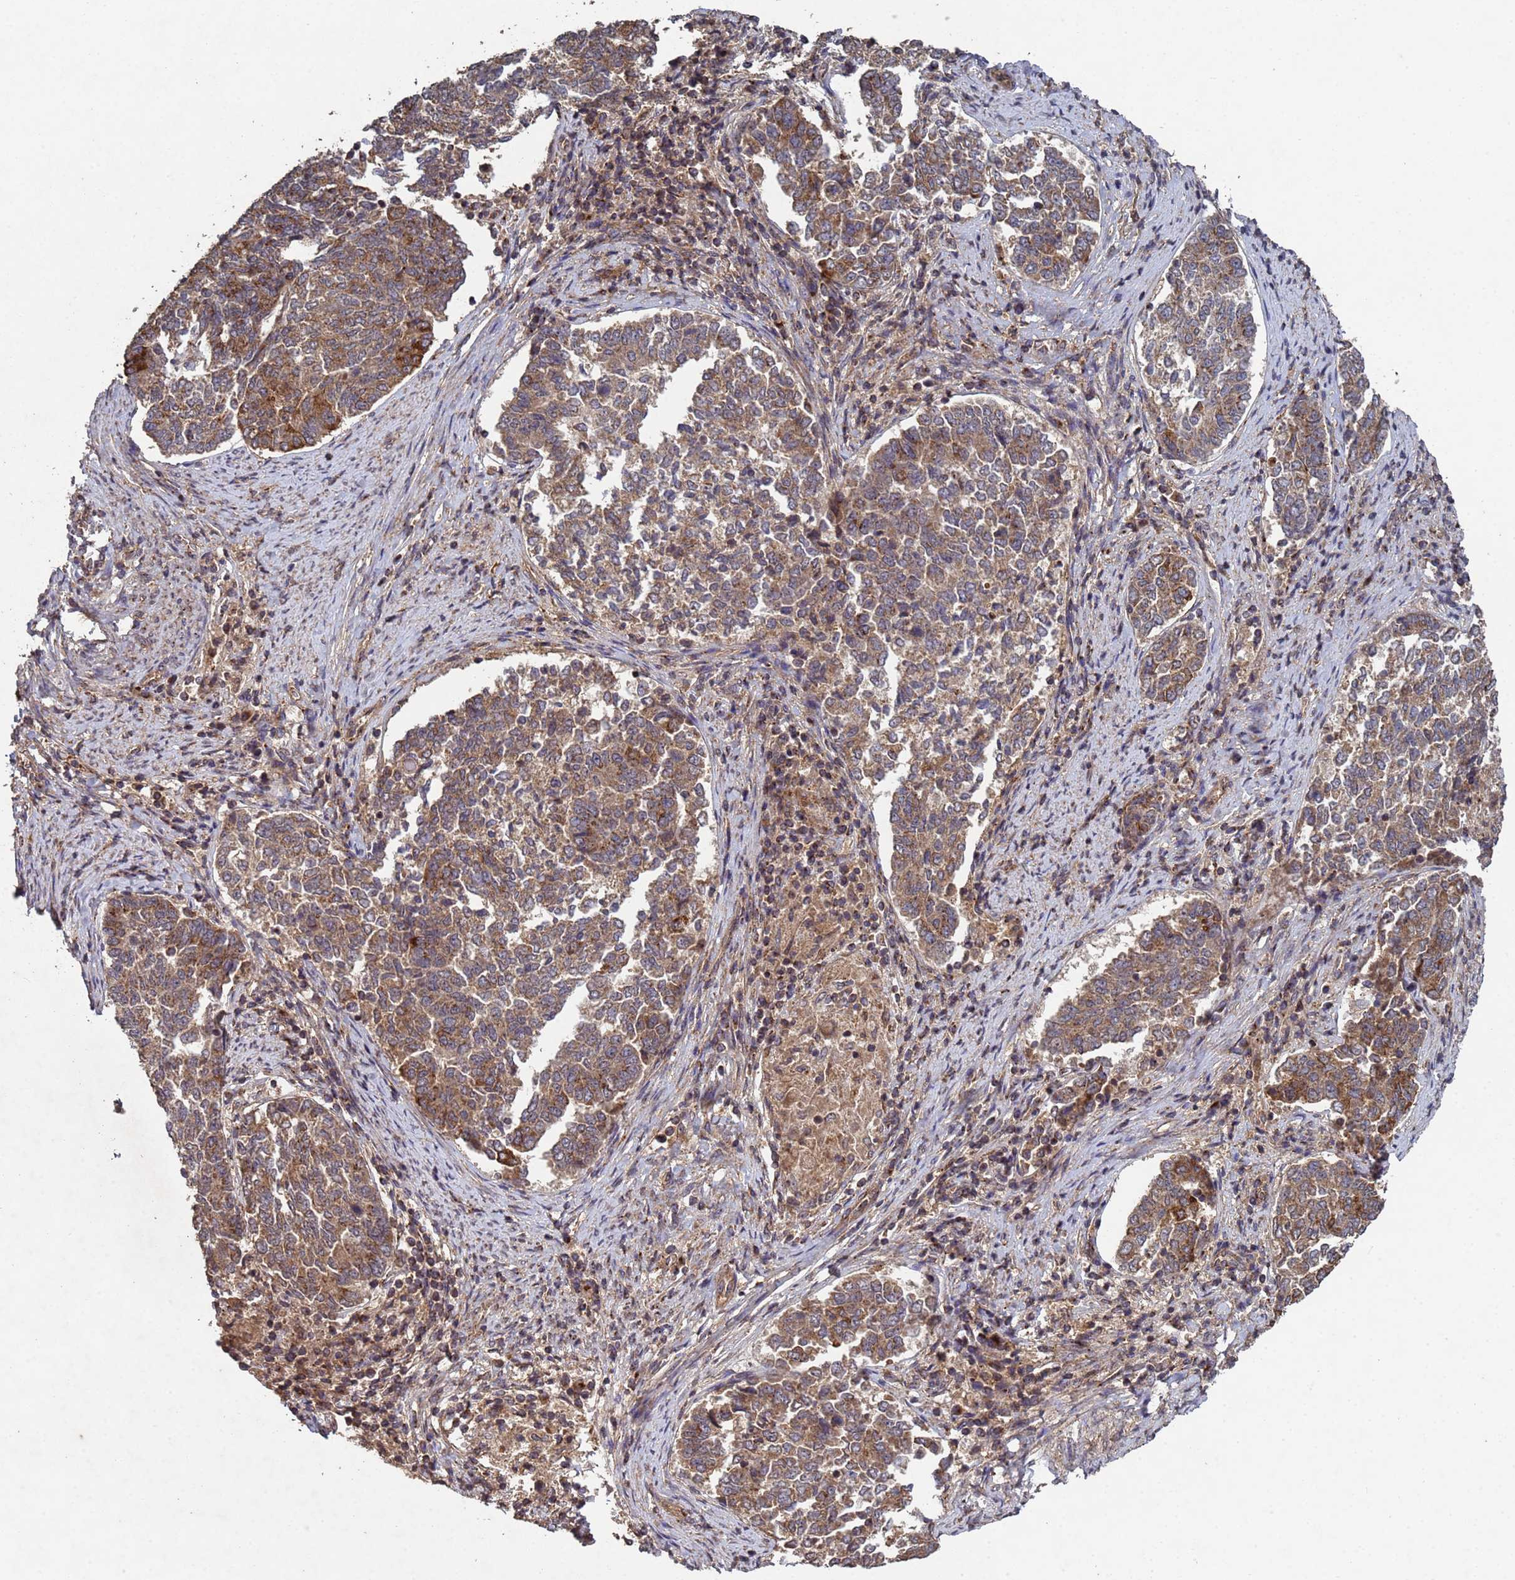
{"staining": {"intensity": "moderate", "quantity": ">75%", "location": "cytoplasmic/membranous"}, "tissue": "endometrial cancer", "cell_type": "Tumor cells", "image_type": "cancer", "snomed": [{"axis": "morphology", "description": "Adenocarcinoma, NOS"}, {"axis": "topography", "description": "Endometrium"}], "caption": "Human endometrial adenocarcinoma stained for a protein (brown) reveals moderate cytoplasmic/membranous positive expression in about >75% of tumor cells.", "gene": "FASTKD1", "patient": {"sex": "female", "age": 80}}